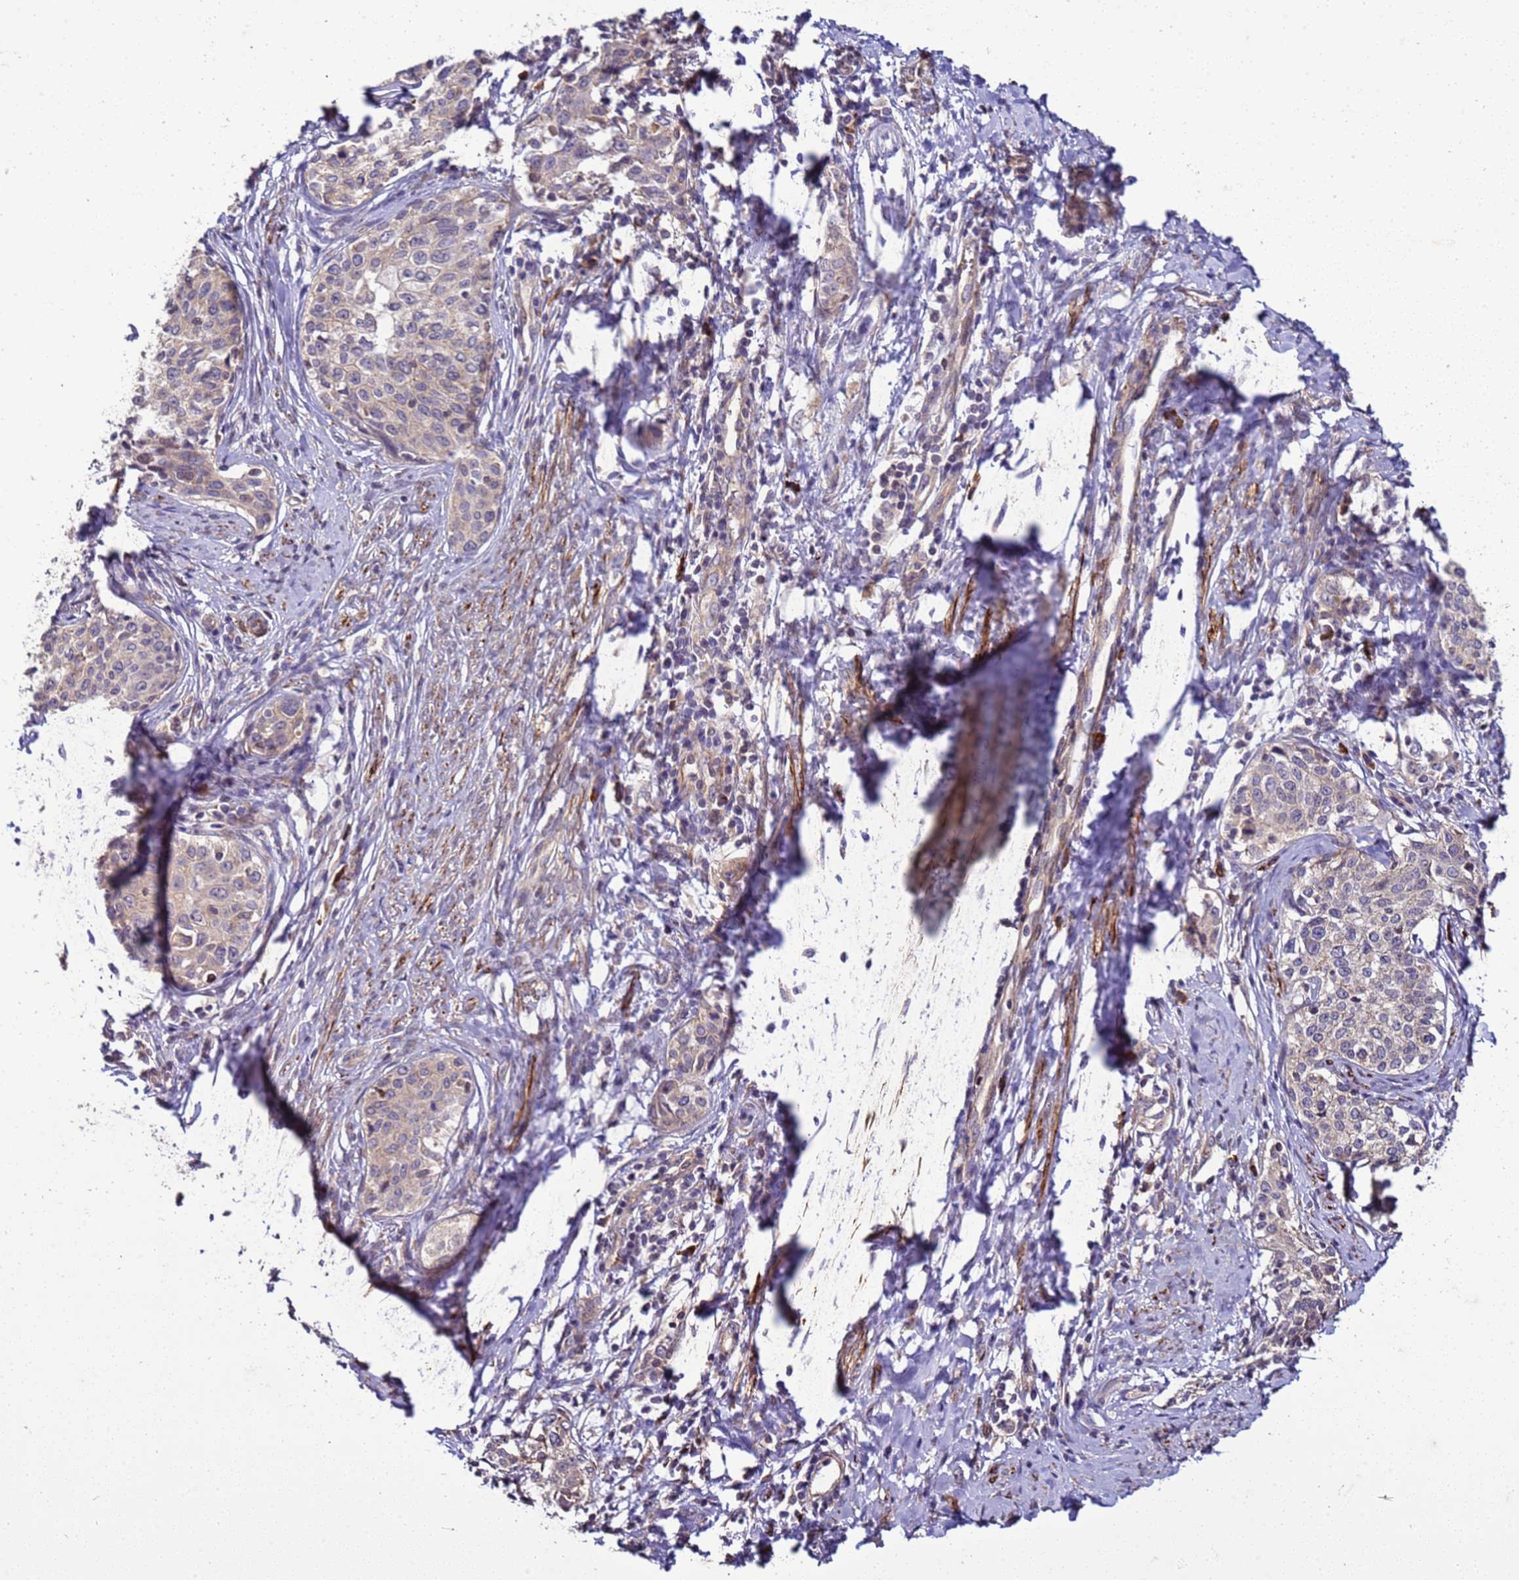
{"staining": {"intensity": "weak", "quantity": "<25%", "location": "cytoplasmic/membranous"}, "tissue": "cervical cancer", "cell_type": "Tumor cells", "image_type": "cancer", "snomed": [{"axis": "morphology", "description": "Squamous cell carcinoma, NOS"}, {"axis": "morphology", "description": "Adenocarcinoma, NOS"}, {"axis": "topography", "description": "Cervix"}], "caption": "There is no significant staining in tumor cells of squamous cell carcinoma (cervical).", "gene": "GEN1", "patient": {"sex": "female", "age": 52}}